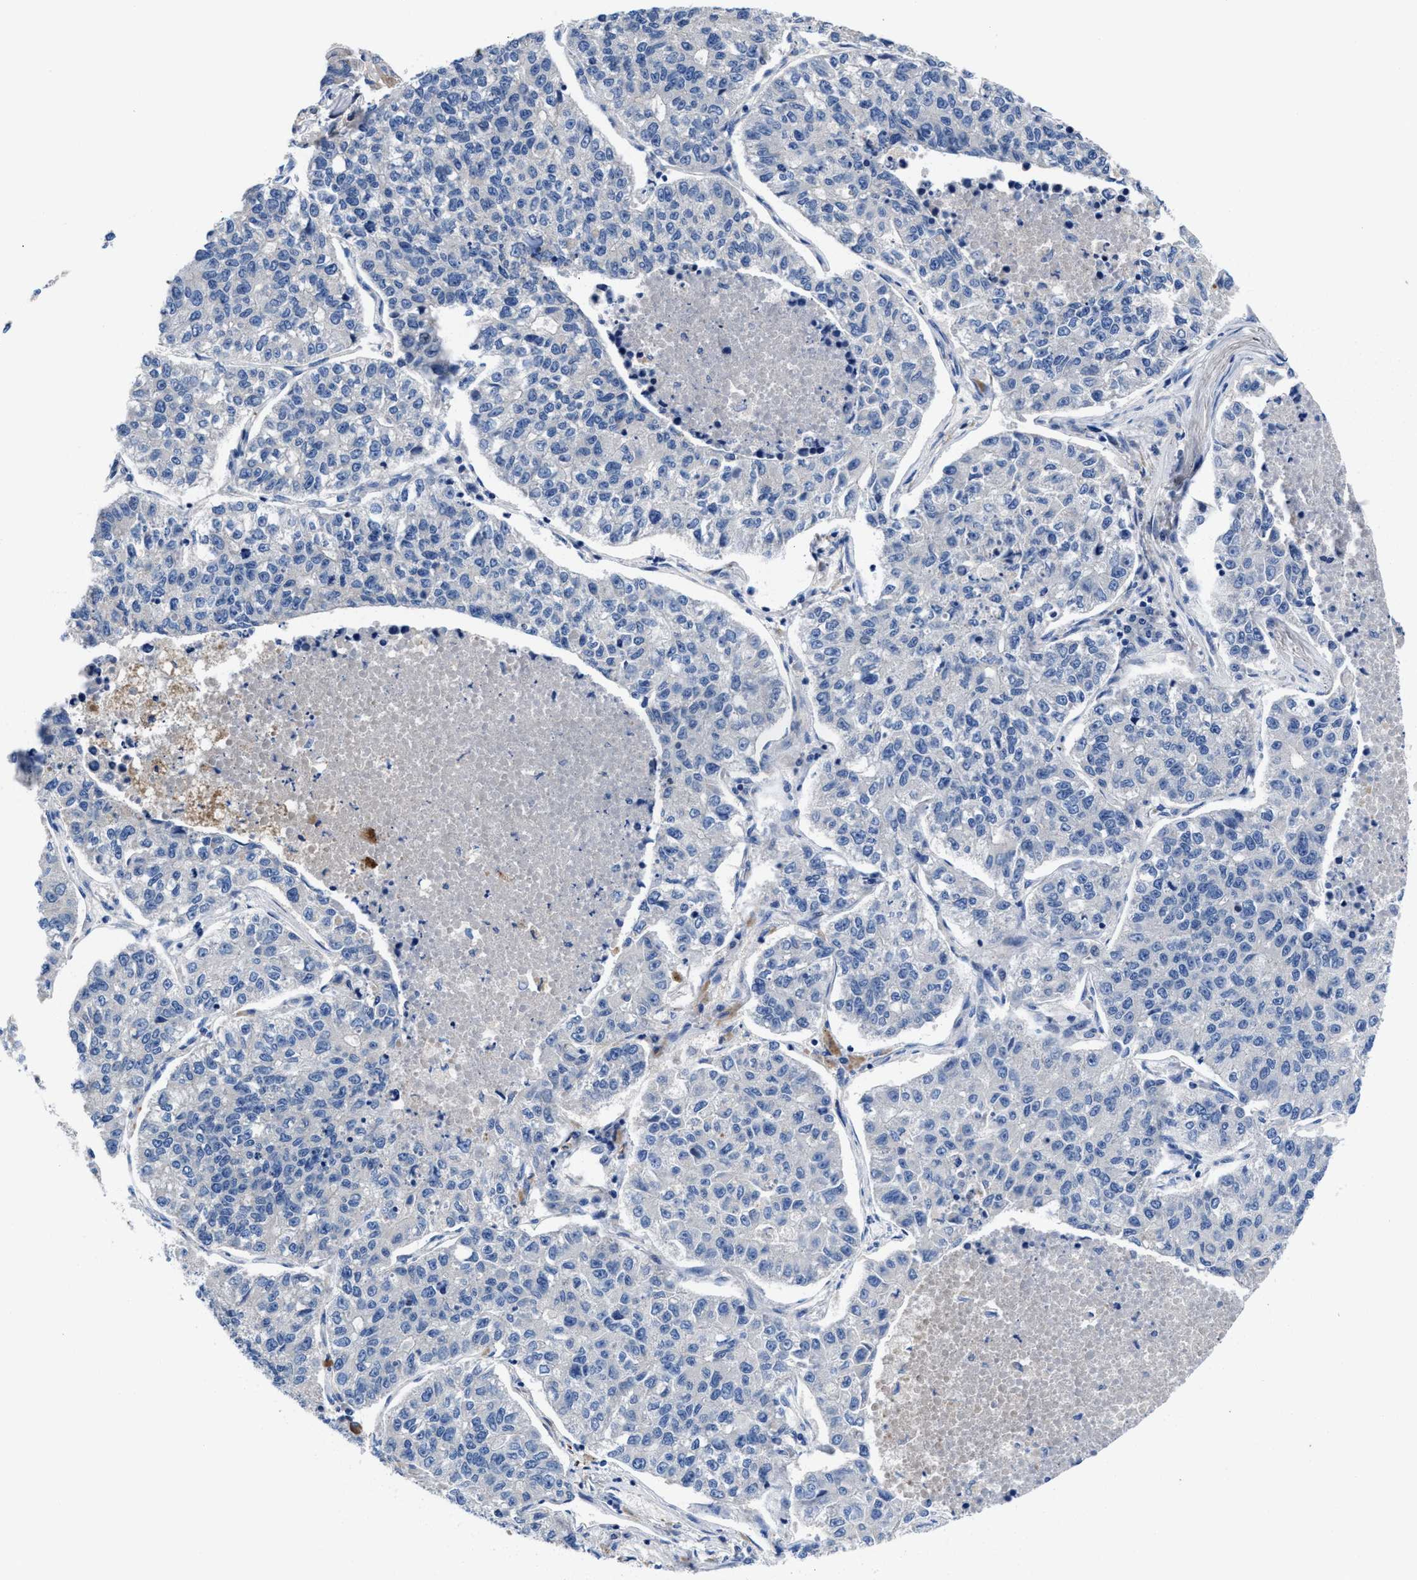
{"staining": {"intensity": "negative", "quantity": "none", "location": "none"}, "tissue": "lung cancer", "cell_type": "Tumor cells", "image_type": "cancer", "snomed": [{"axis": "morphology", "description": "Adenocarcinoma, NOS"}, {"axis": "topography", "description": "Lung"}], "caption": "The immunohistochemistry (IHC) histopathology image has no significant staining in tumor cells of lung cancer (adenocarcinoma) tissue.", "gene": "DHRS13", "patient": {"sex": "male", "age": 49}}